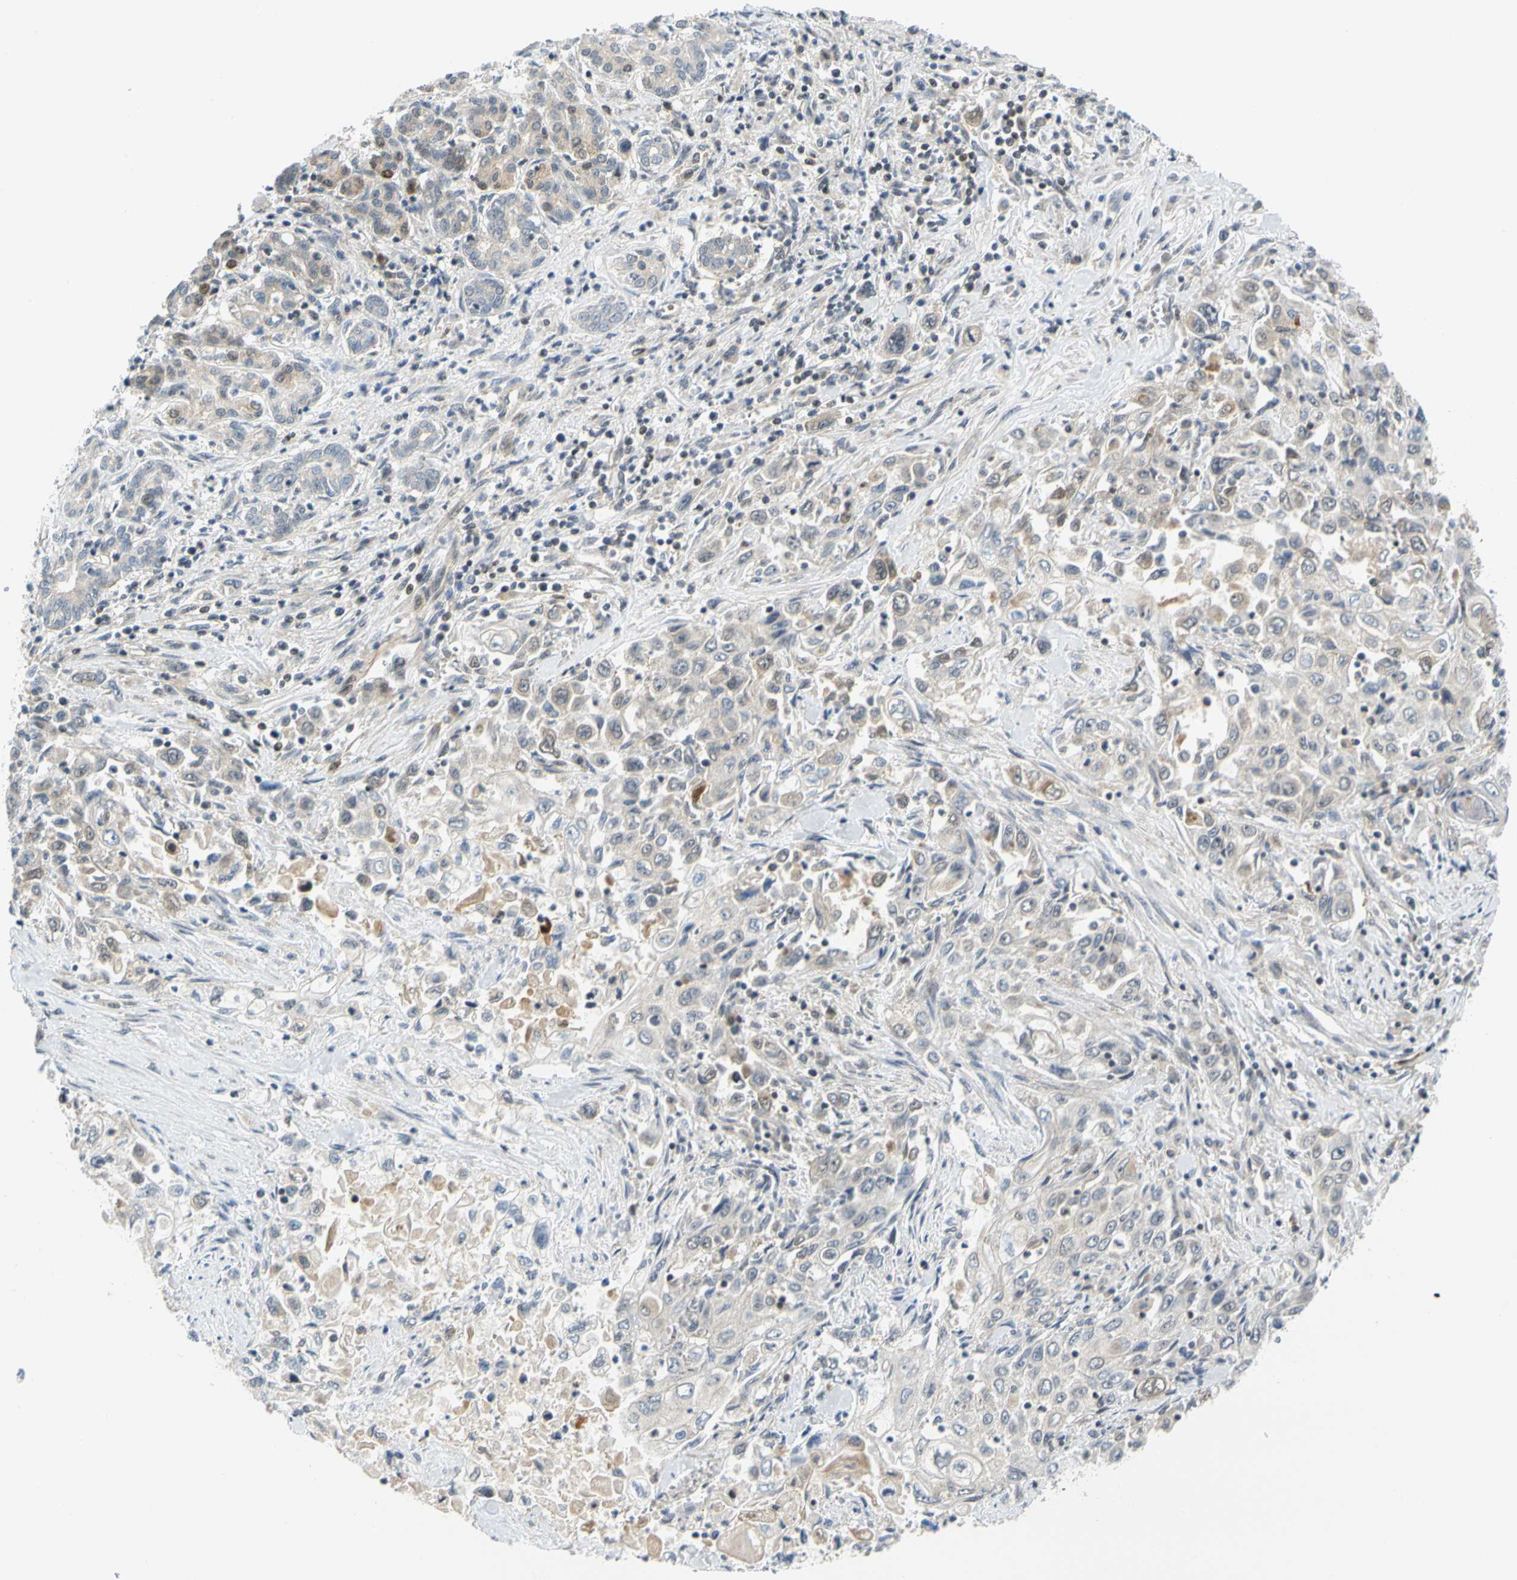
{"staining": {"intensity": "moderate", "quantity": "<25%", "location": "cytoplasmic/membranous"}, "tissue": "pancreatic cancer", "cell_type": "Tumor cells", "image_type": "cancer", "snomed": [{"axis": "morphology", "description": "Adenocarcinoma, NOS"}, {"axis": "topography", "description": "Pancreas"}], "caption": "Immunohistochemistry image of neoplastic tissue: human pancreatic adenocarcinoma stained using immunohistochemistry shows low levels of moderate protein expression localized specifically in the cytoplasmic/membranous of tumor cells, appearing as a cytoplasmic/membranous brown color.", "gene": "MAPK9", "patient": {"sex": "male", "age": 70}}